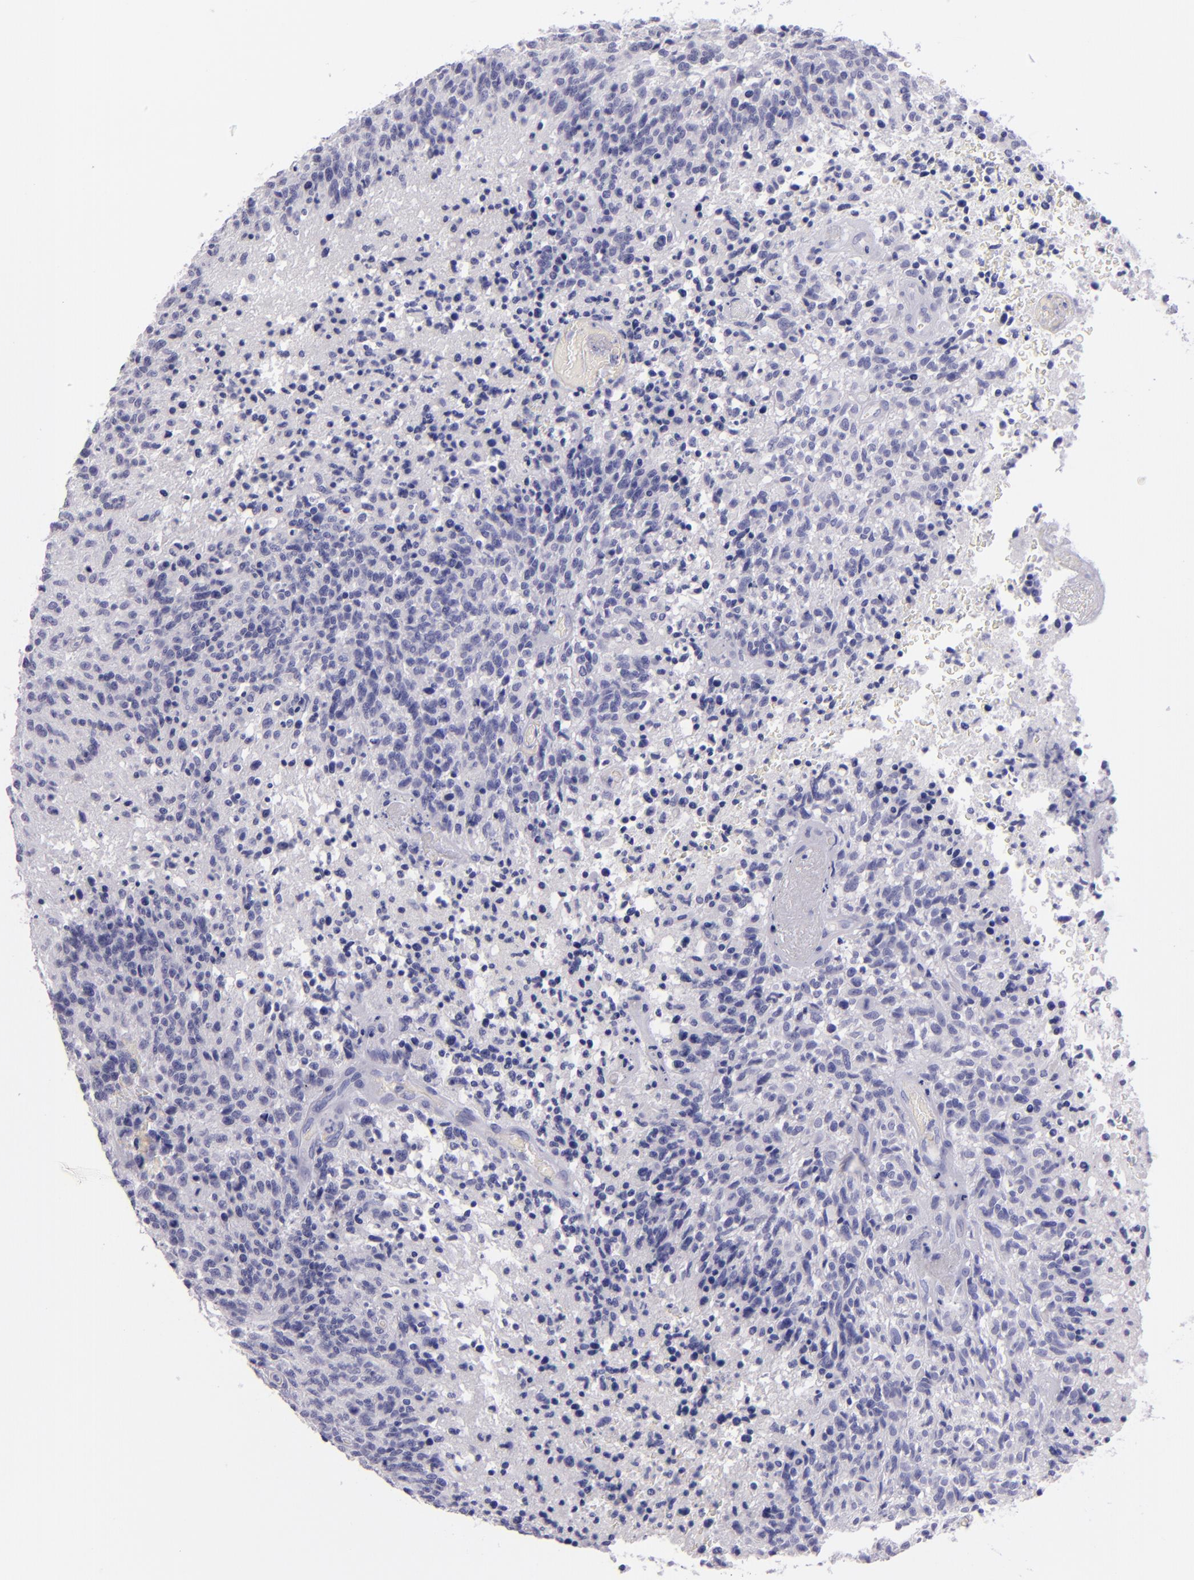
{"staining": {"intensity": "negative", "quantity": "none", "location": "none"}, "tissue": "glioma", "cell_type": "Tumor cells", "image_type": "cancer", "snomed": [{"axis": "morphology", "description": "Glioma, malignant, High grade"}, {"axis": "topography", "description": "Brain"}], "caption": "Histopathology image shows no protein expression in tumor cells of malignant glioma (high-grade) tissue.", "gene": "TNNT3", "patient": {"sex": "male", "age": 36}}